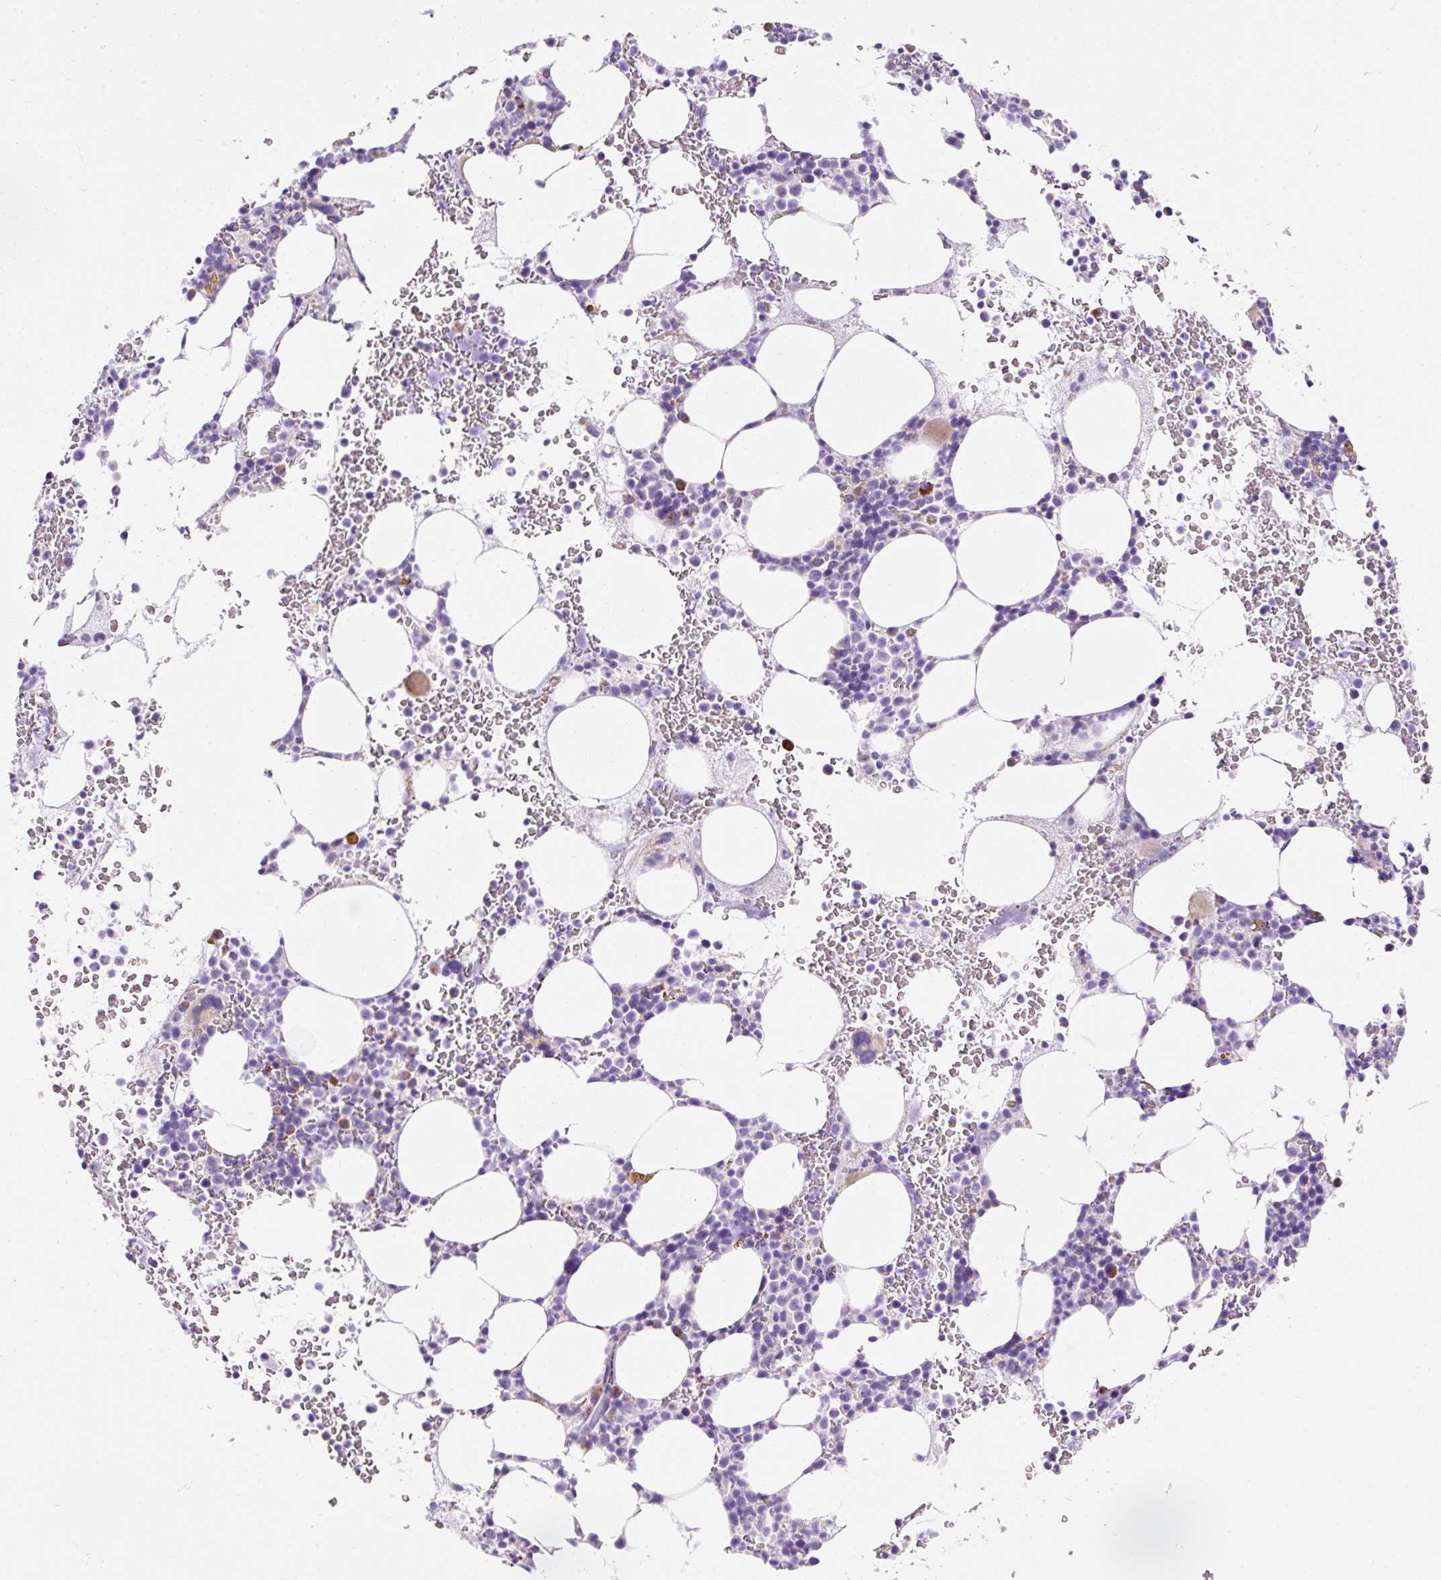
{"staining": {"intensity": "moderate", "quantity": "<25%", "location": "cytoplasmic/membranous"}, "tissue": "bone marrow", "cell_type": "Hematopoietic cells", "image_type": "normal", "snomed": [{"axis": "morphology", "description": "Normal tissue, NOS"}, {"axis": "topography", "description": "Bone marrow"}], "caption": "Immunohistochemical staining of unremarkable human bone marrow exhibits <25% levels of moderate cytoplasmic/membranous protein staining in approximately <25% of hematopoietic cells. (DAB IHC, brown staining for protein, blue staining for nuclei).", "gene": "PLPP2", "patient": {"sex": "male", "age": 62}}